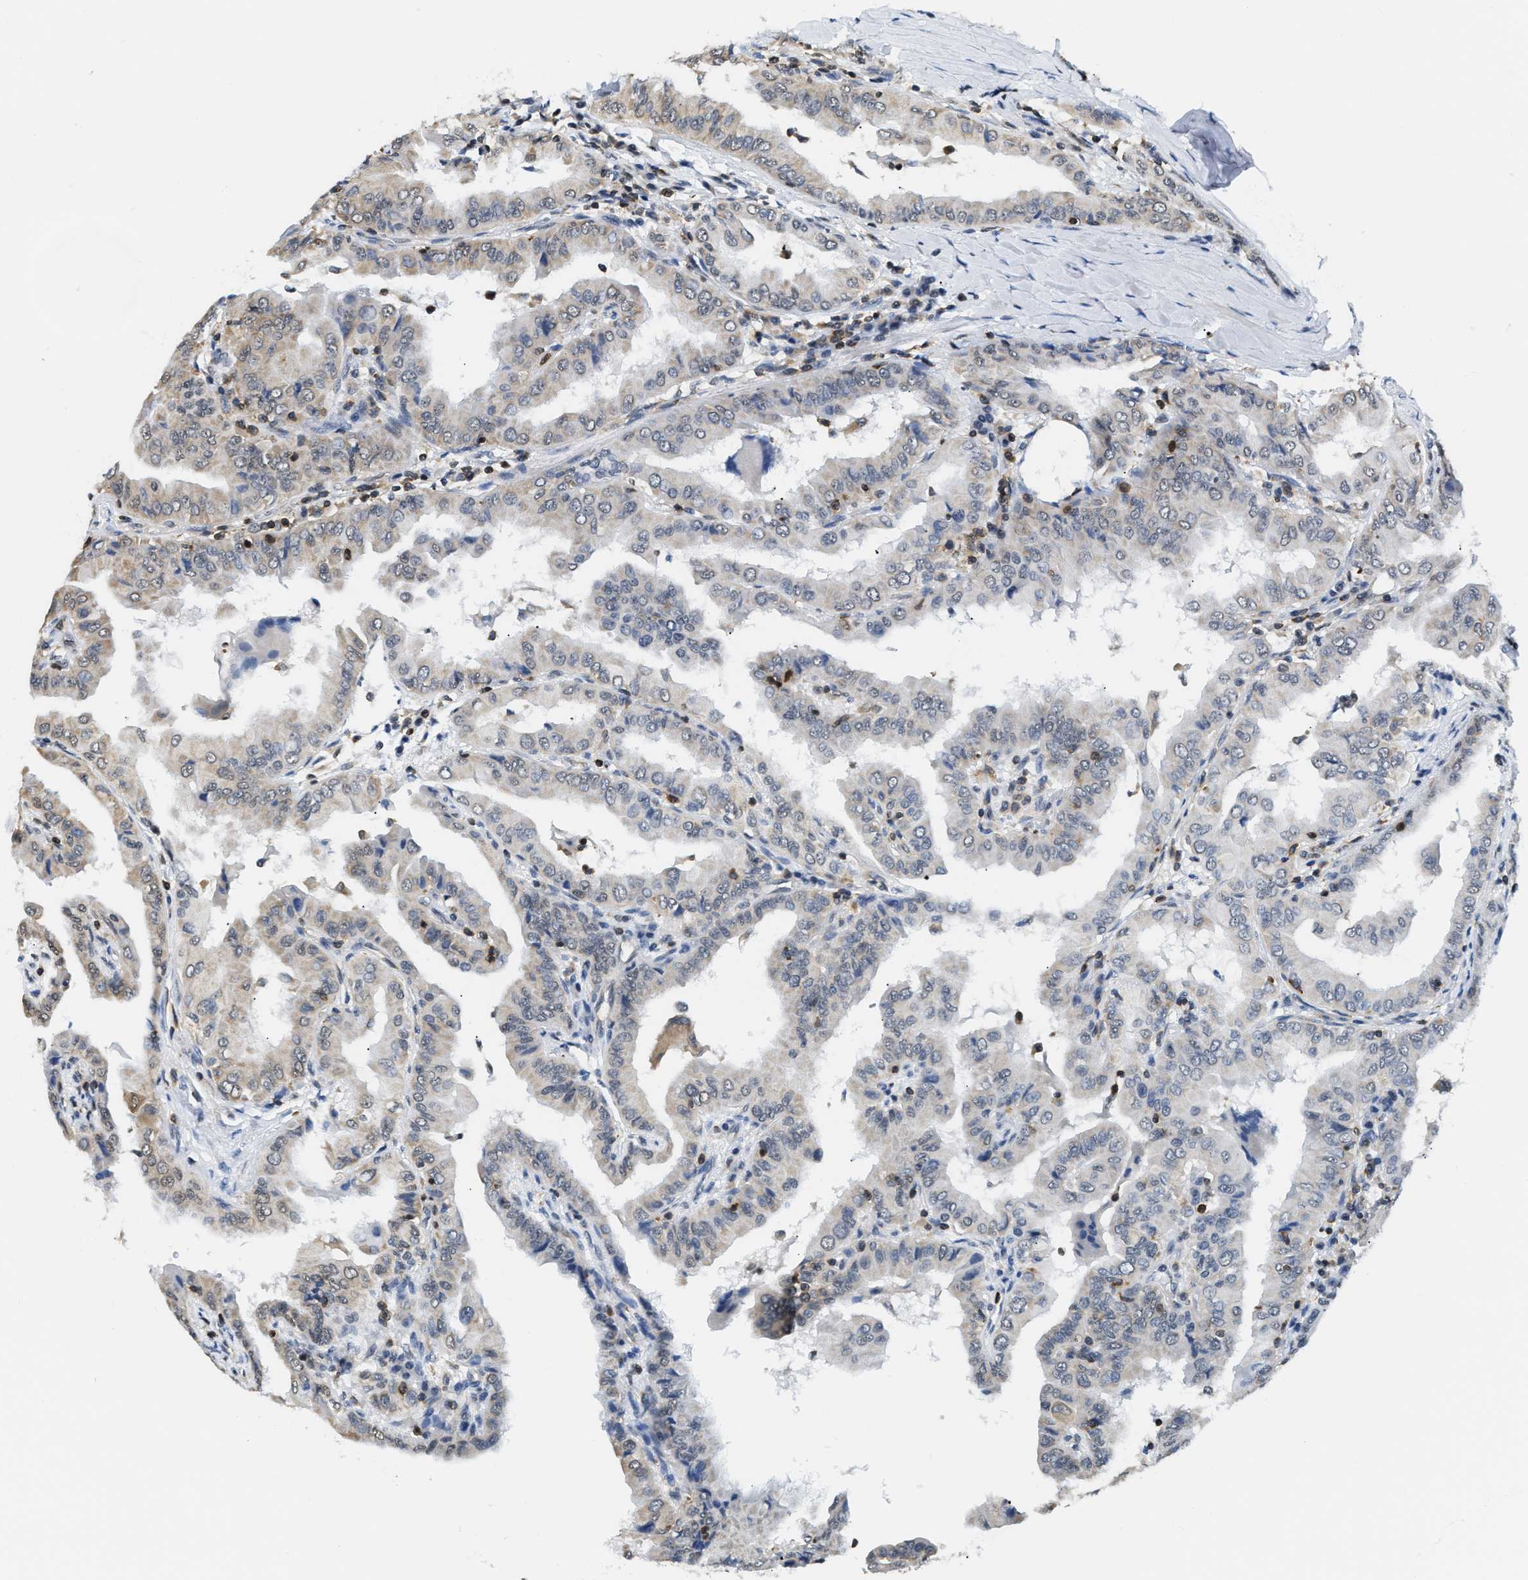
{"staining": {"intensity": "negative", "quantity": "none", "location": "none"}, "tissue": "thyroid cancer", "cell_type": "Tumor cells", "image_type": "cancer", "snomed": [{"axis": "morphology", "description": "Papillary adenocarcinoma, NOS"}, {"axis": "topography", "description": "Thyroid gland"}], "caption": "This photomicrograph is of thyroid cancer stained with IHC to label a protein in brown with the nuclei are counter-stained blue. There is no expression in tumor cells.", "gene": "STK10", "patient": {"sex": "male", "age": 33}}